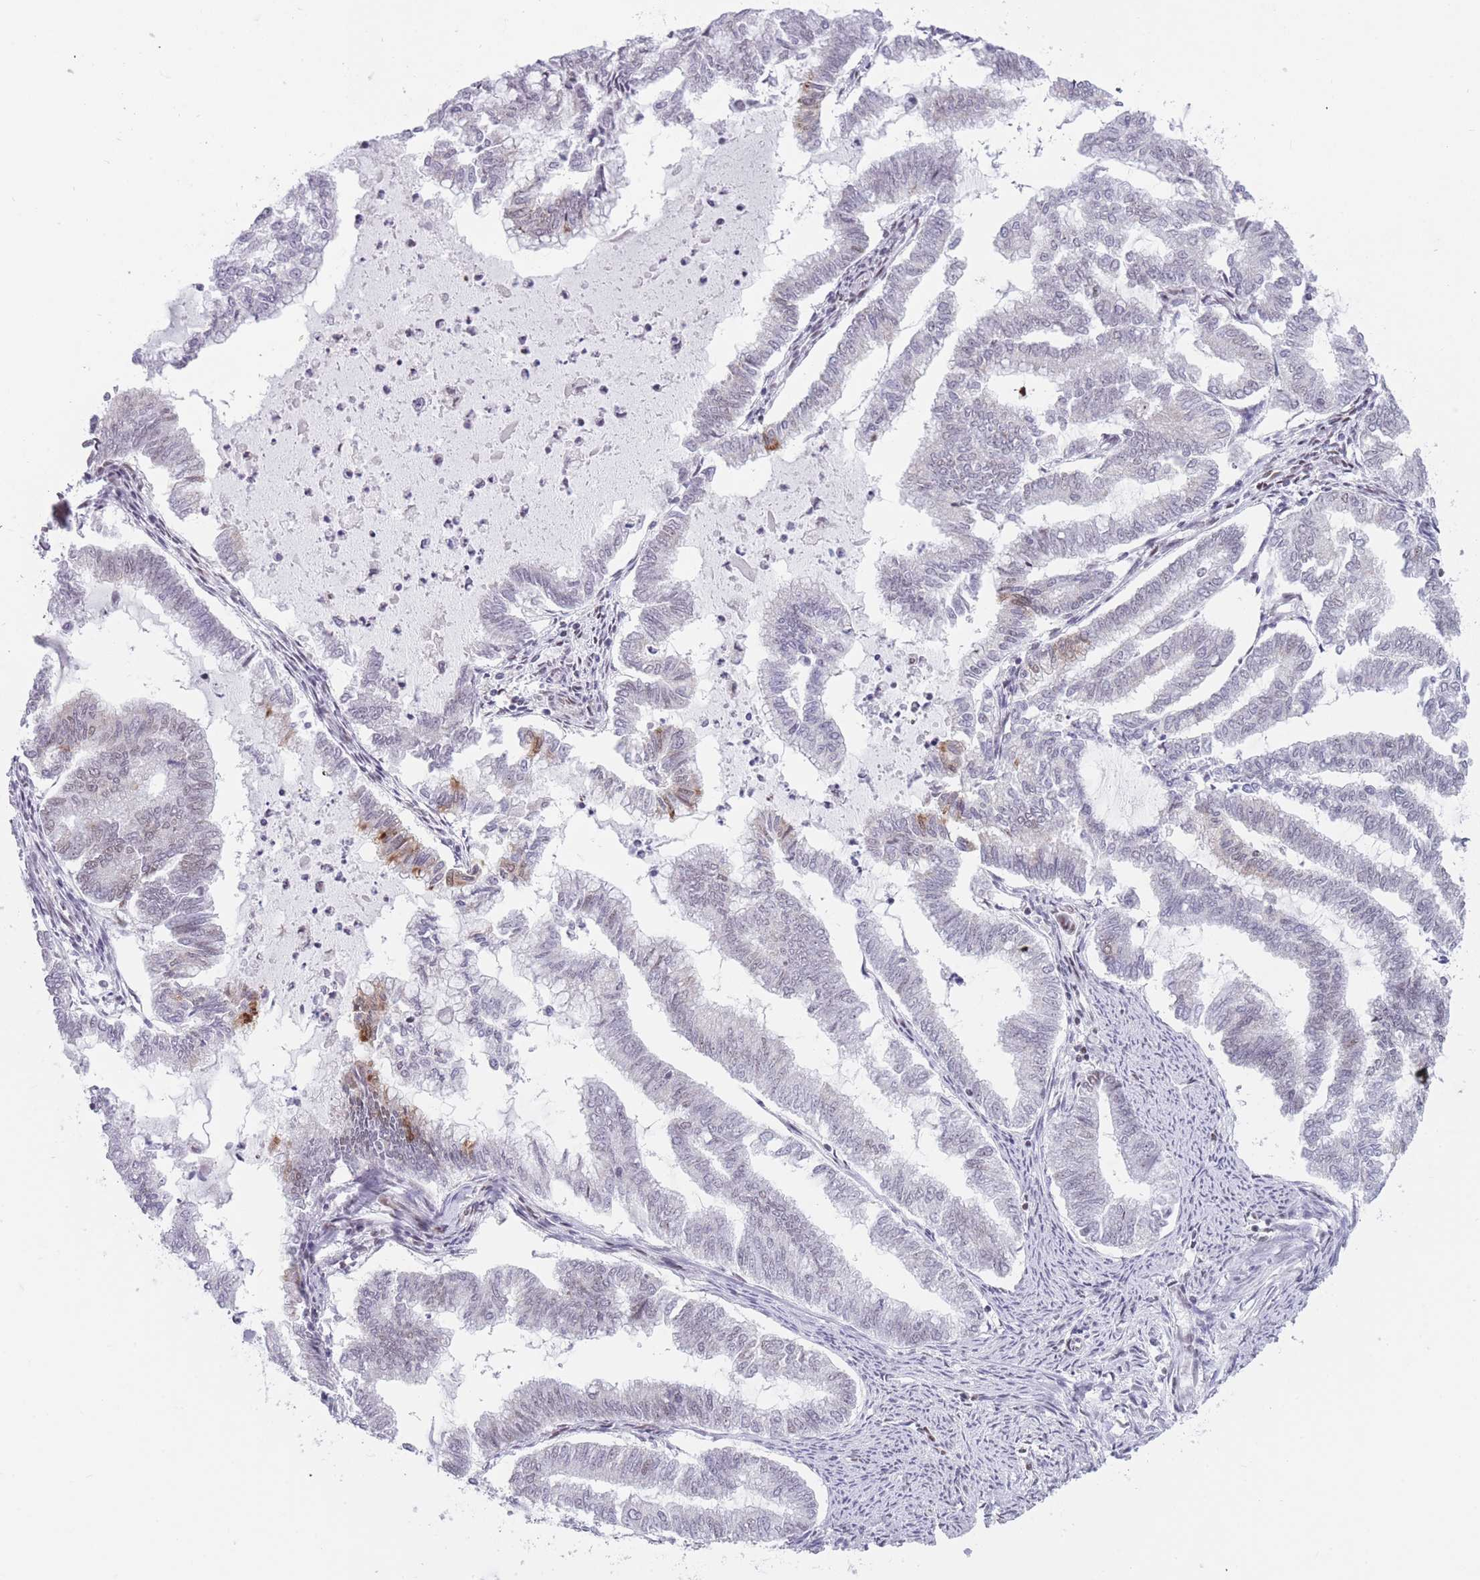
{"staining": {"intensity": "moderate", "quantity": "<25%", "location": "nuclear"}, "tissue": "endometrial cancer", "cell_type": "Tumor cells", "image_type": "cancer", "snomed": [{"axis": "morphology", "description": "Adenocarcinoma, NOS"}, {"axis": "topography", "description": "Endometrium"}], "caption": "Endometrial cancer (adenocarcinoma) tissue demonstrates moderate nuclear expression in about <25% of tumor cells", "gene": "HNRNPUL1", "patient": {"sex": "female", "age": 79}}